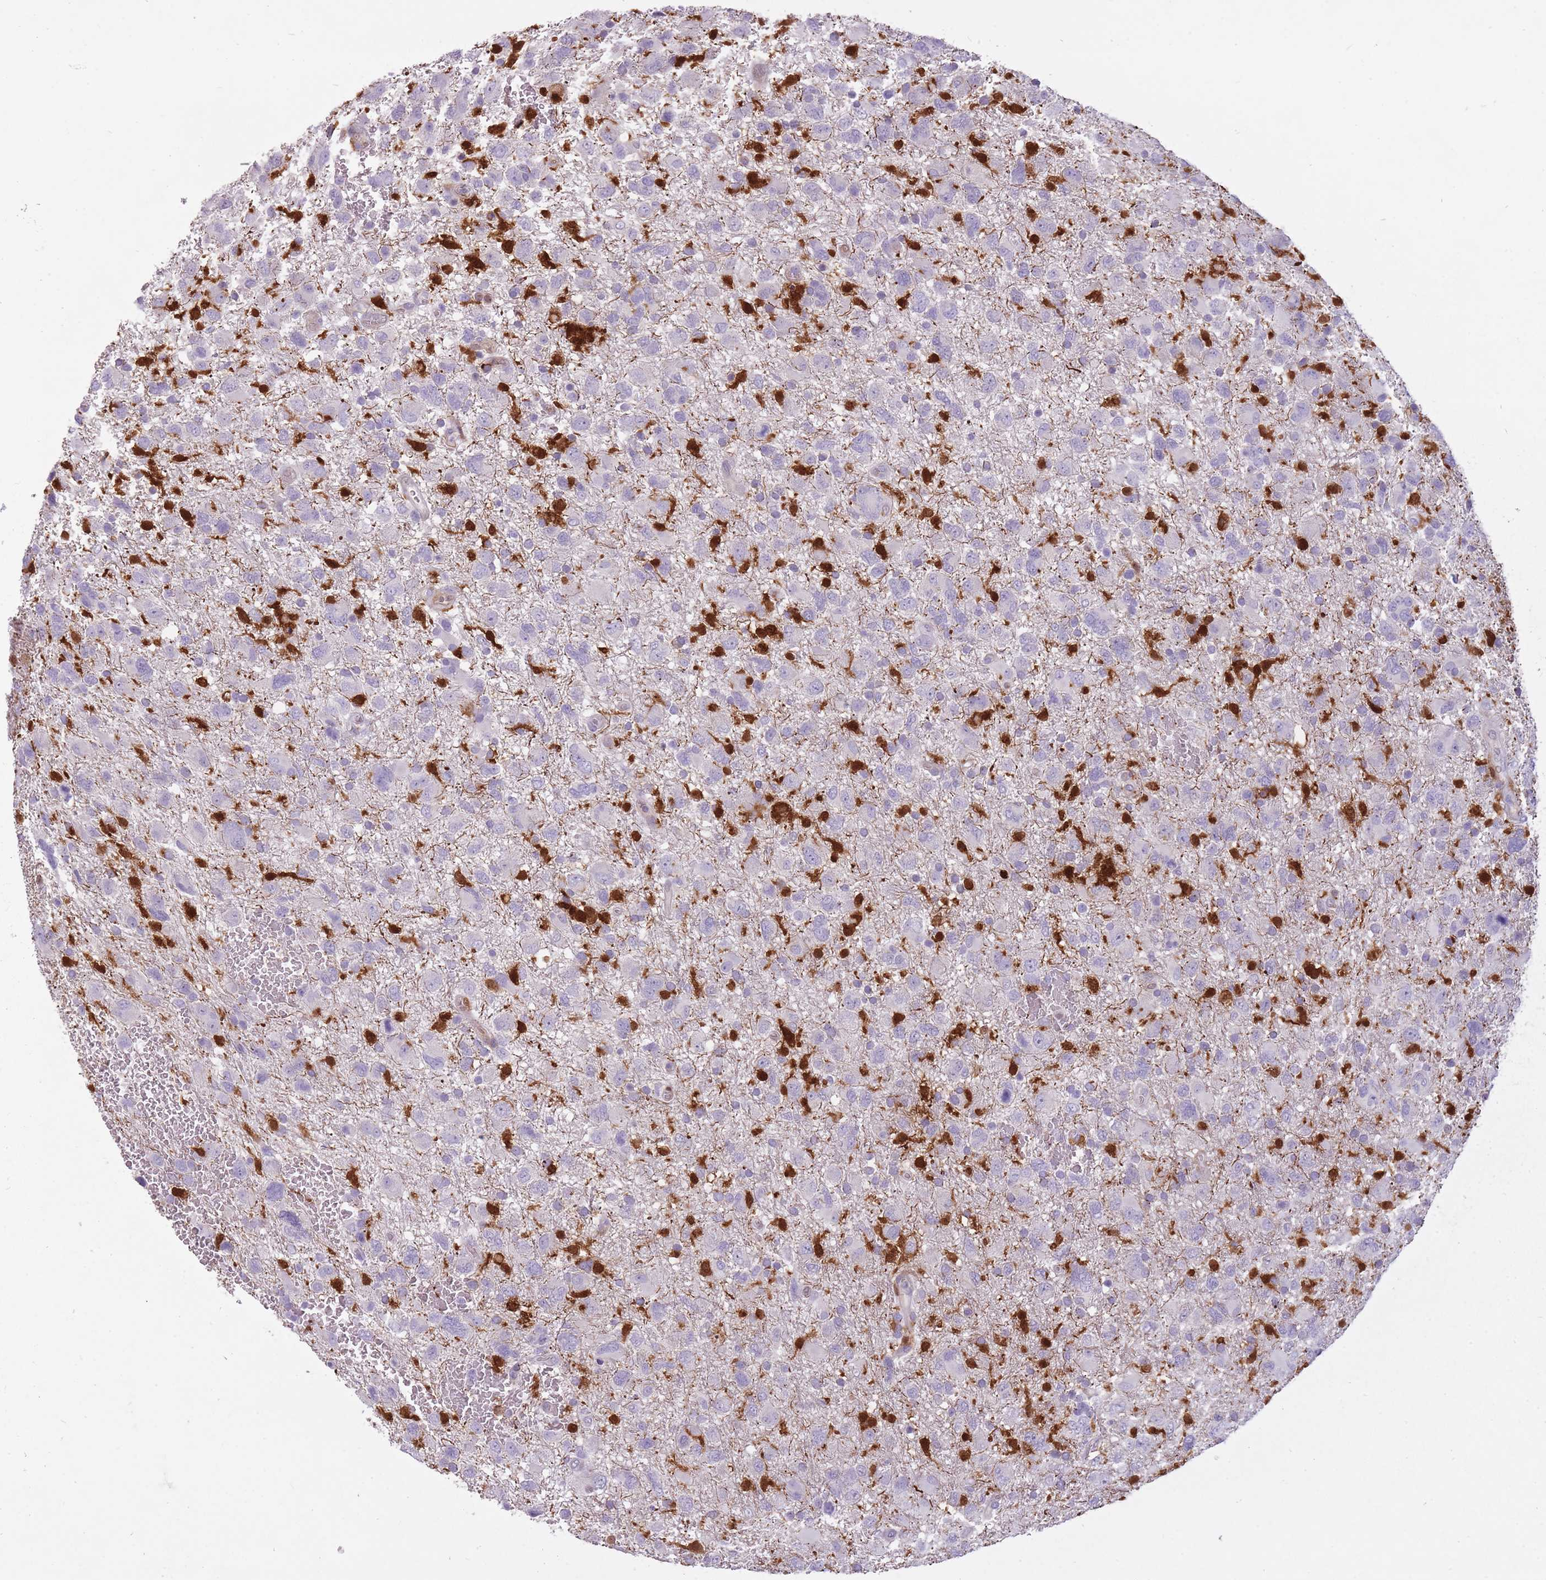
{"staining": {"intensity": "strong", "quantity": "<25%", "location": "cytoplasmic/membranous,nuclear"}, "tissue": "glioma", "cell_type": "Tumor cells", "image_type": "cancer", "snomed": [{"axis": "morphology", "description": "Glioma, malignant, High grade"}, {"axis": "topography", "description": "Brain"}], "caption": "The histopathology image demonstrates staining of malignant high-grade glioma, revealing strong cytoplasmic/membranous and nuclear protein expression (brown color) within tumor cells.", "gene": "LGALS9", "patient": {"sex": "male", "age": 61}}